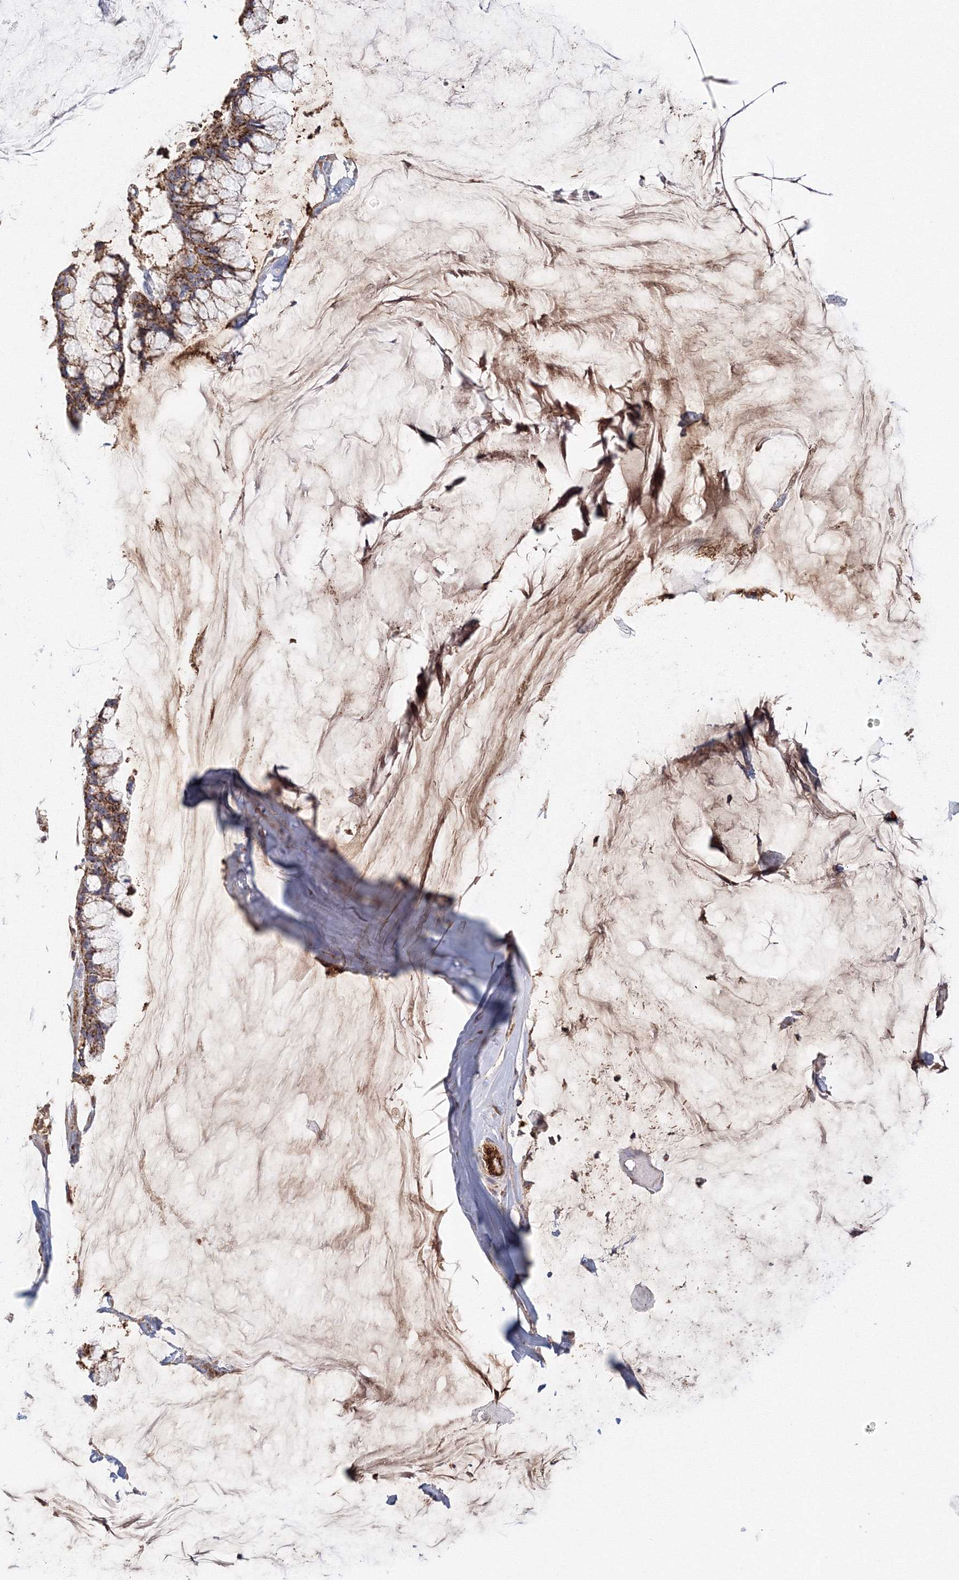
{"staining": {"intensity": "moderate", "quantity": ">75%", "location": "cytoplasmic/membranous"}, "tissue": "ovarian cancer", "cell_type": "Tumor cells", "image_type": "cancer", "snomed": [{"axis": "morphology", "description": "Cystadenocarcinoma, mucinous, NOS"}, {"axis": "topography", "description": "Ovary"}], "caption": "Protein analysis of ovarian cancer (mucinous cystadenocarcinoma) tissue displays moderate cytoplasmic/membranous expression in about >75% of tumor cells. (brown staining indicates protein expression, while blue staining denotes nuclei).", "gene": "GRPEL1", "patient": {"sex": "female", "age": 39}}